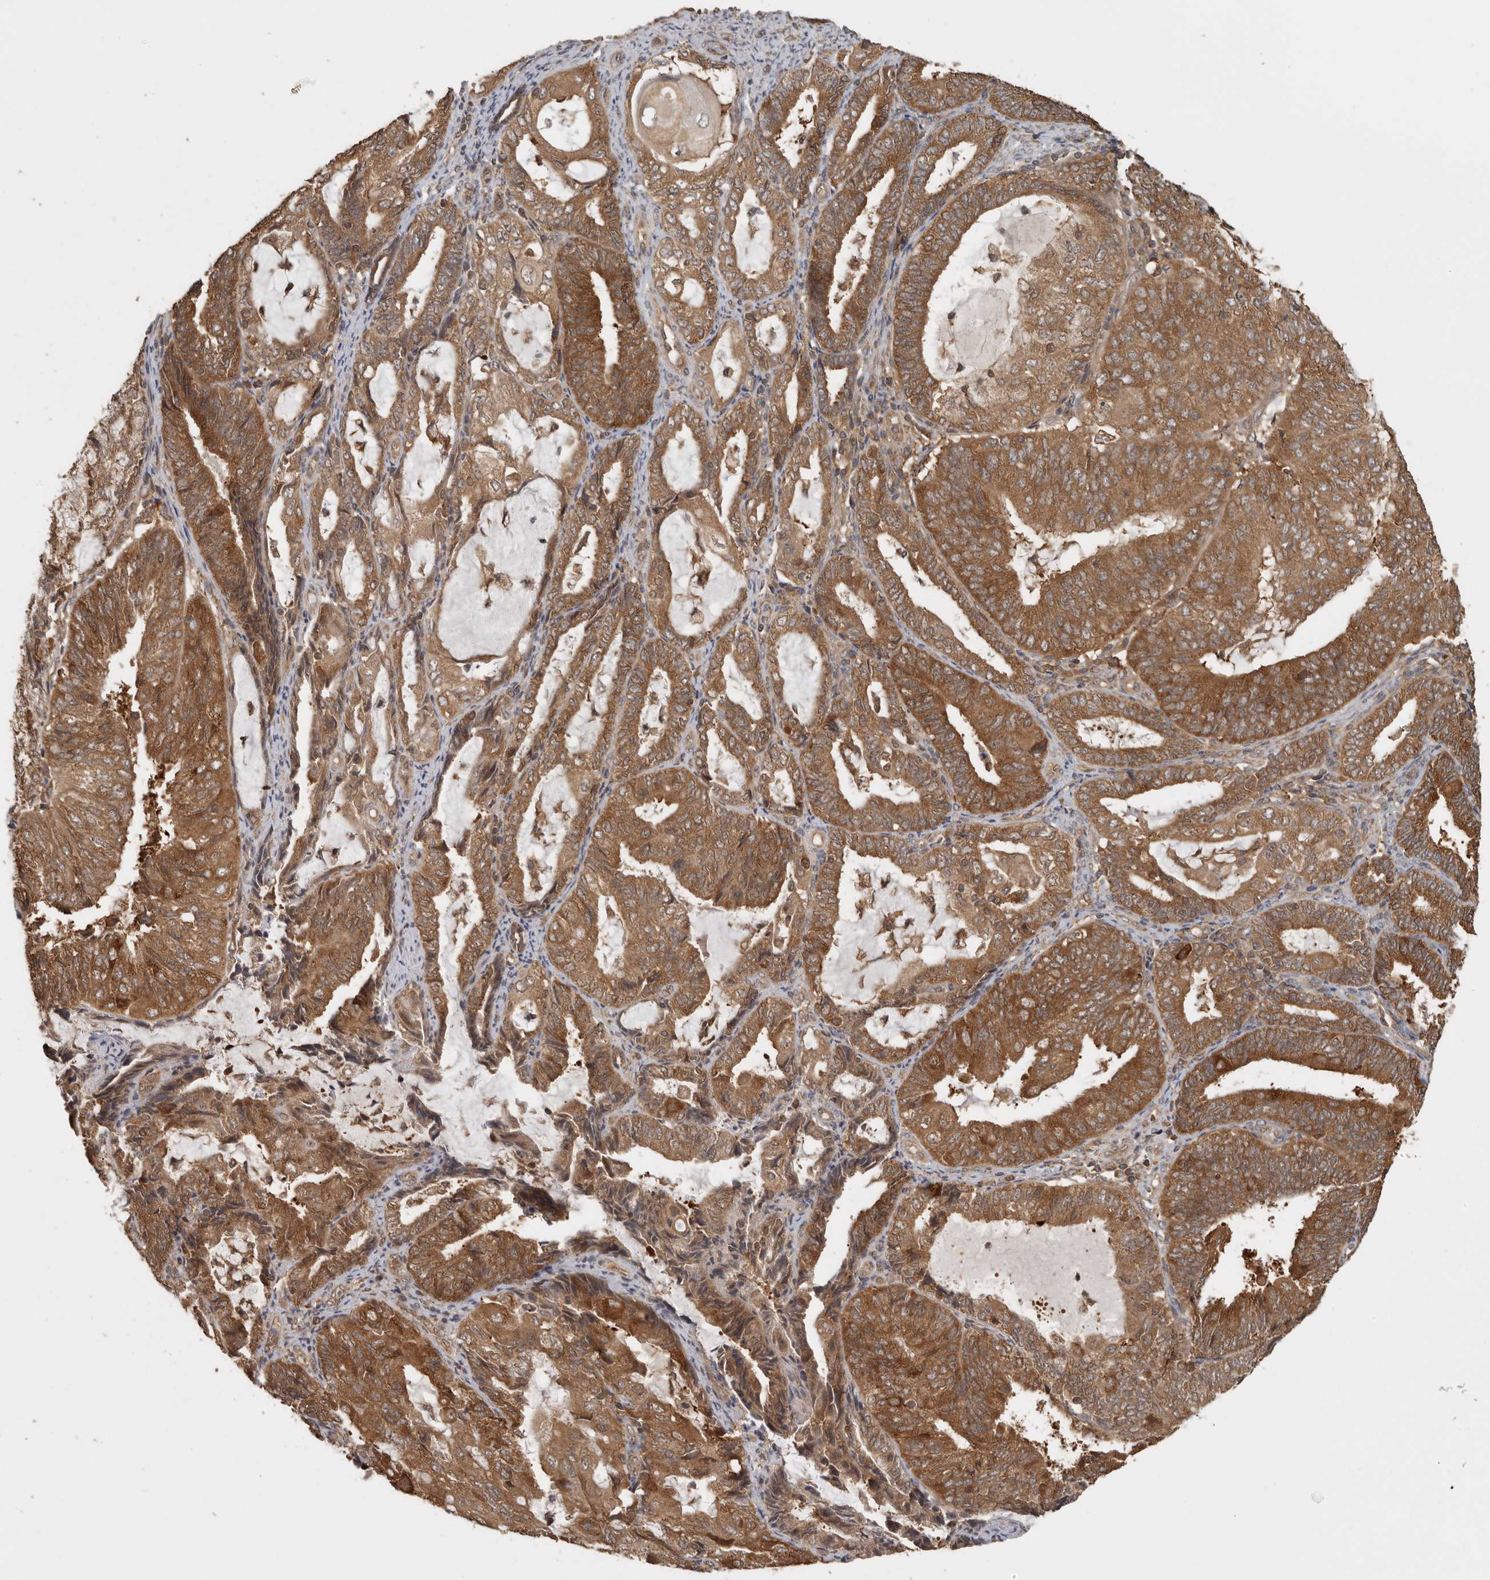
{"staining": {"intensity": "strong", "quantity": ">75%", "location": "cytoplasmic/membranous"}, "tissue": "endometrial cancer", "cell_type": "Tumor cells", "image_type": "cancer", "snomed": [{"axis": "morphology", "description": "Adenocarcinoma, NOS"}, {"axis": "topography", "description": "Endometrium"}], "caption": "A high amount of strong cytoplasmic/membranous positivity is seen in about >75% of tumor cells in endometrial cancer (adenocarcinoma) tissue.", "gene": "CCT8", "patient": {"sex": "female", "age": 81}}